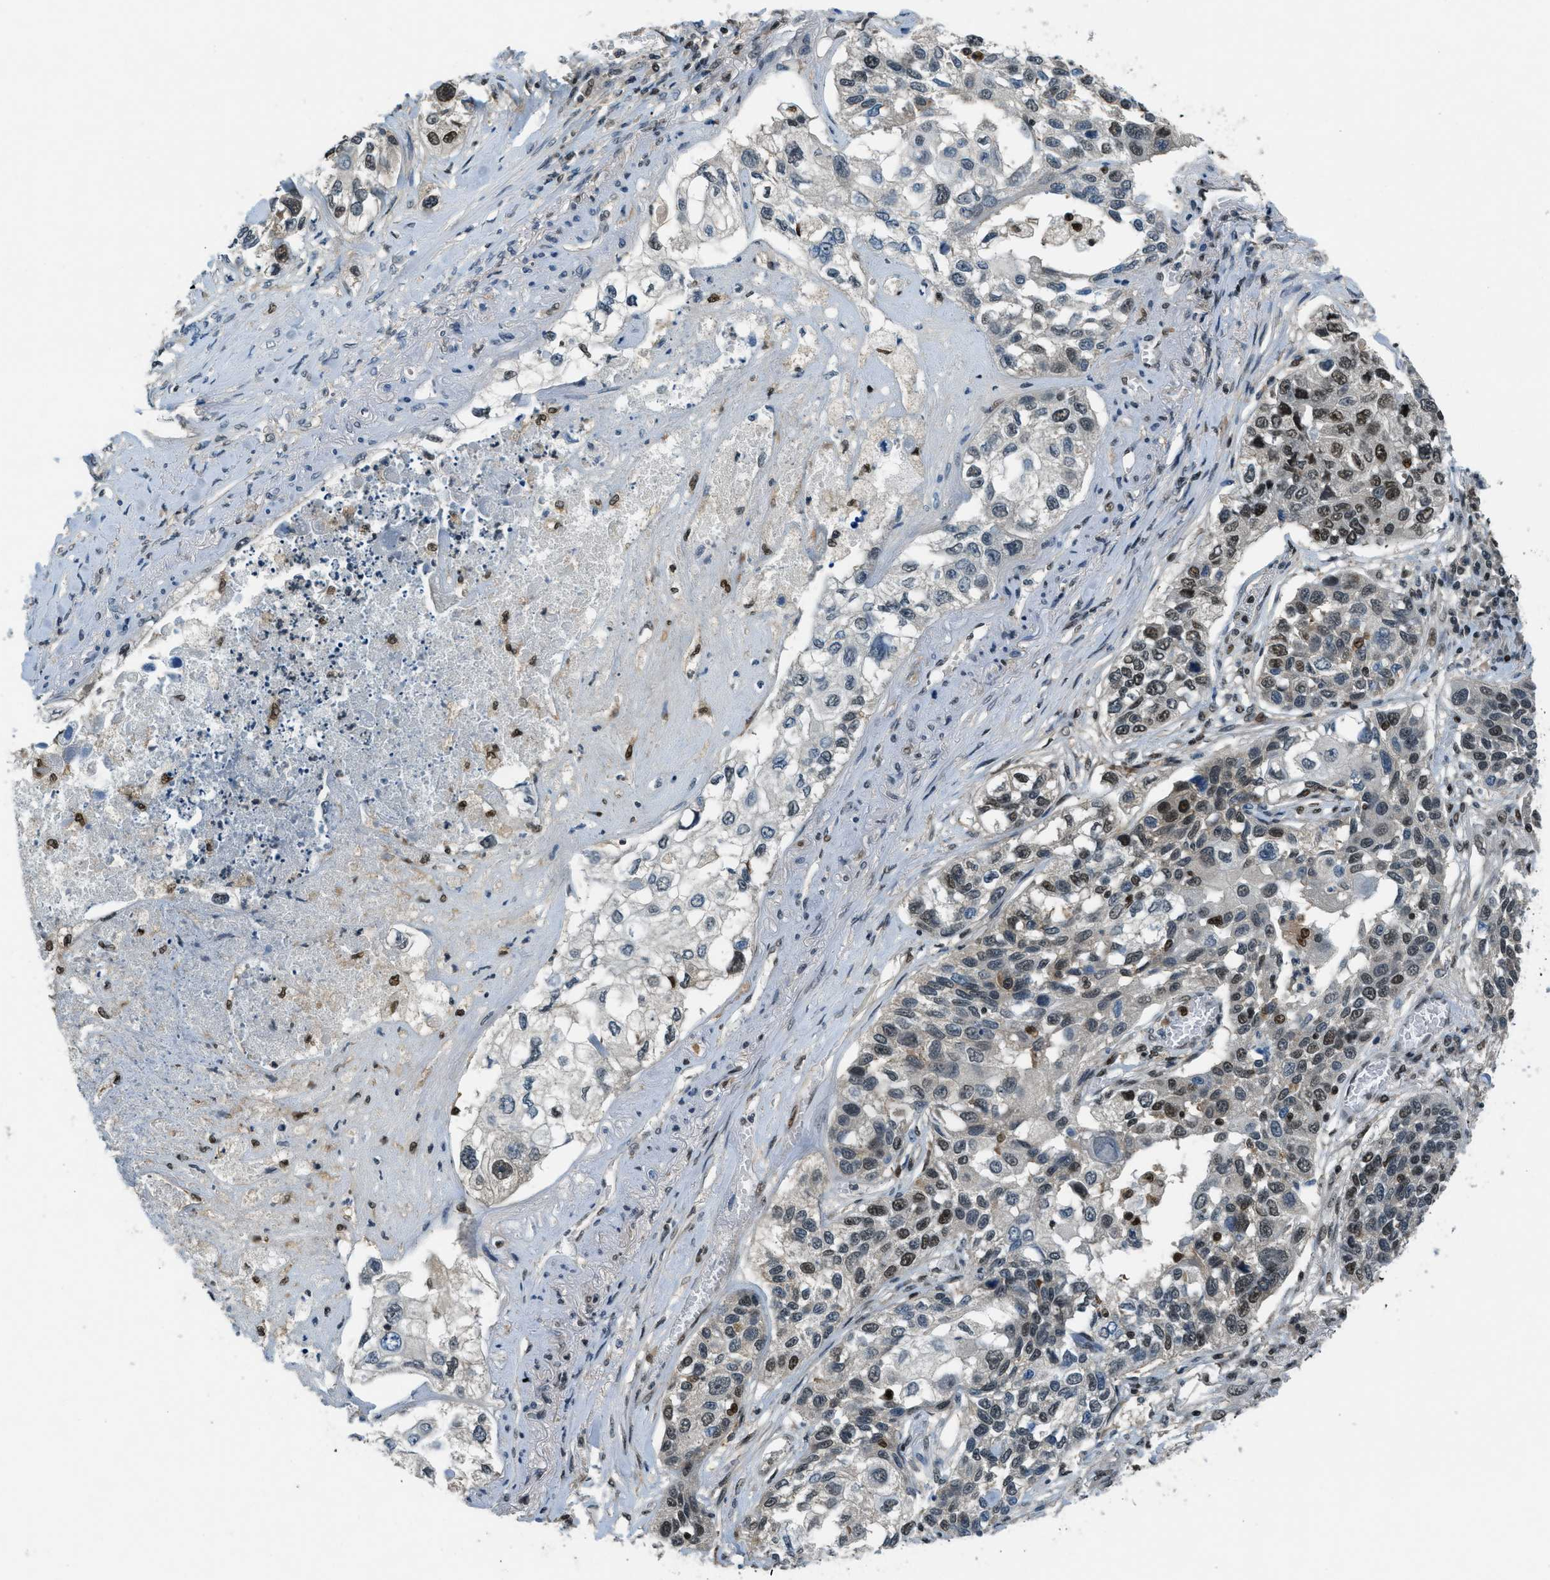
{"staining": {"intensity": "moderate", "quantity": ">75%", "location": "nuclear"}, "tissue": "lung cancer", "cell_type": "Tumor cells", "image_type": "cancer", "snomed": [{"axis": "morphology", "description": "Squamous cell carcinoma, NOS"}, {"axis": "topography", "description": "Lung"}], "caption": "Lung cancer stained for a protein displays moderate nuclear positivity in tumor cells.", "gene": "OGFR", "patient": {"sex": "male", "age": 71}}